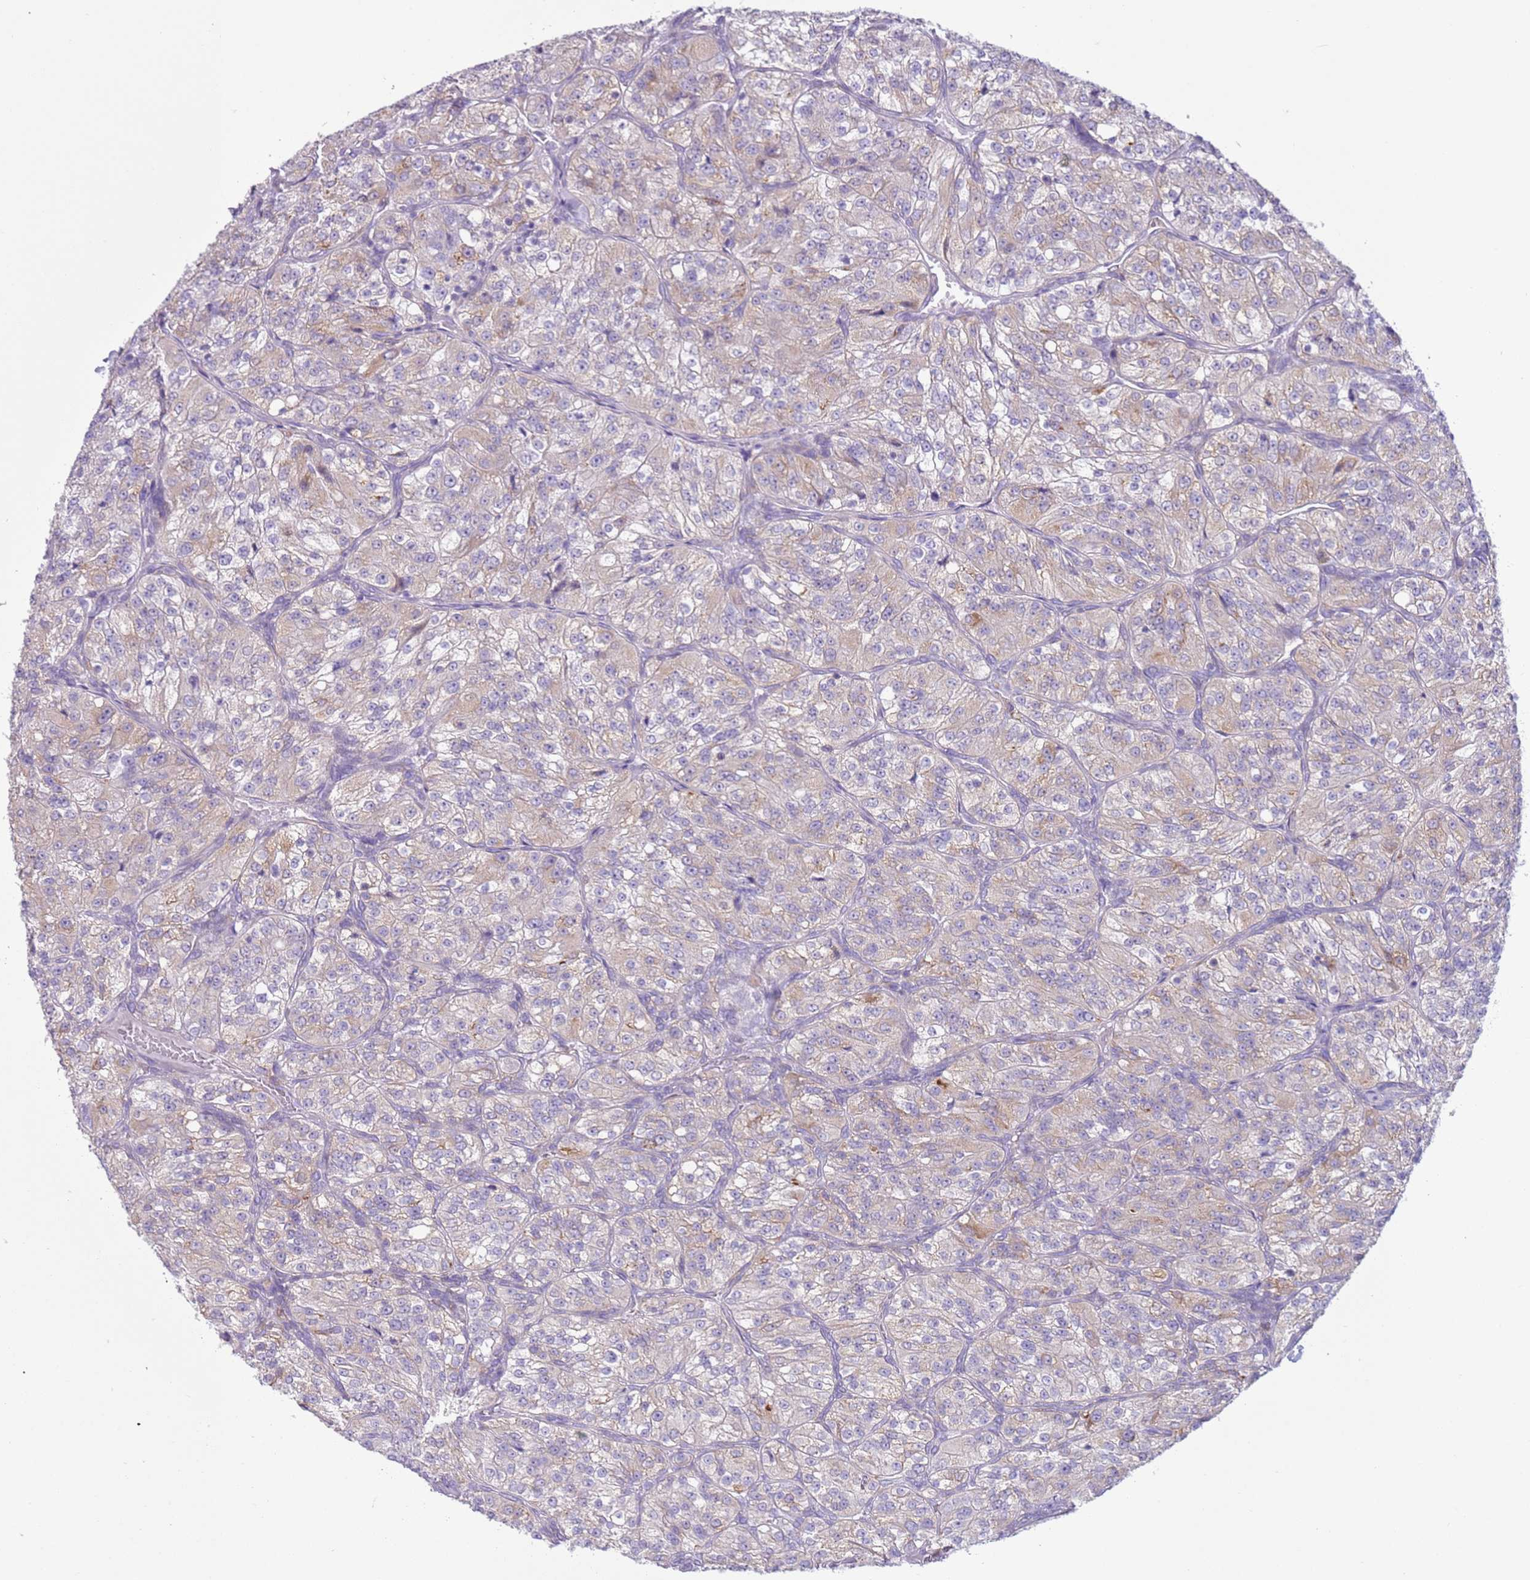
{"staining": {"intensity": "weak", "quantity": "<25%", "location": "cytoplasmic/membranous"}, "tissue": "renal cancer", "cell_type": "Tumor cells", "image_type": "cancer", "snomed": [{"axis": "morphology", "description": "Adenocarcinoma, NOS"}, {"axis": "topography", "description": "Kidney"}], "caption": "Adenocarcinoma (renal) was stained to show a protein in brown. There is no significant positivity in tumor cells.", "gene": "OAF", "patient": {"sex": "female", "age": 63}}